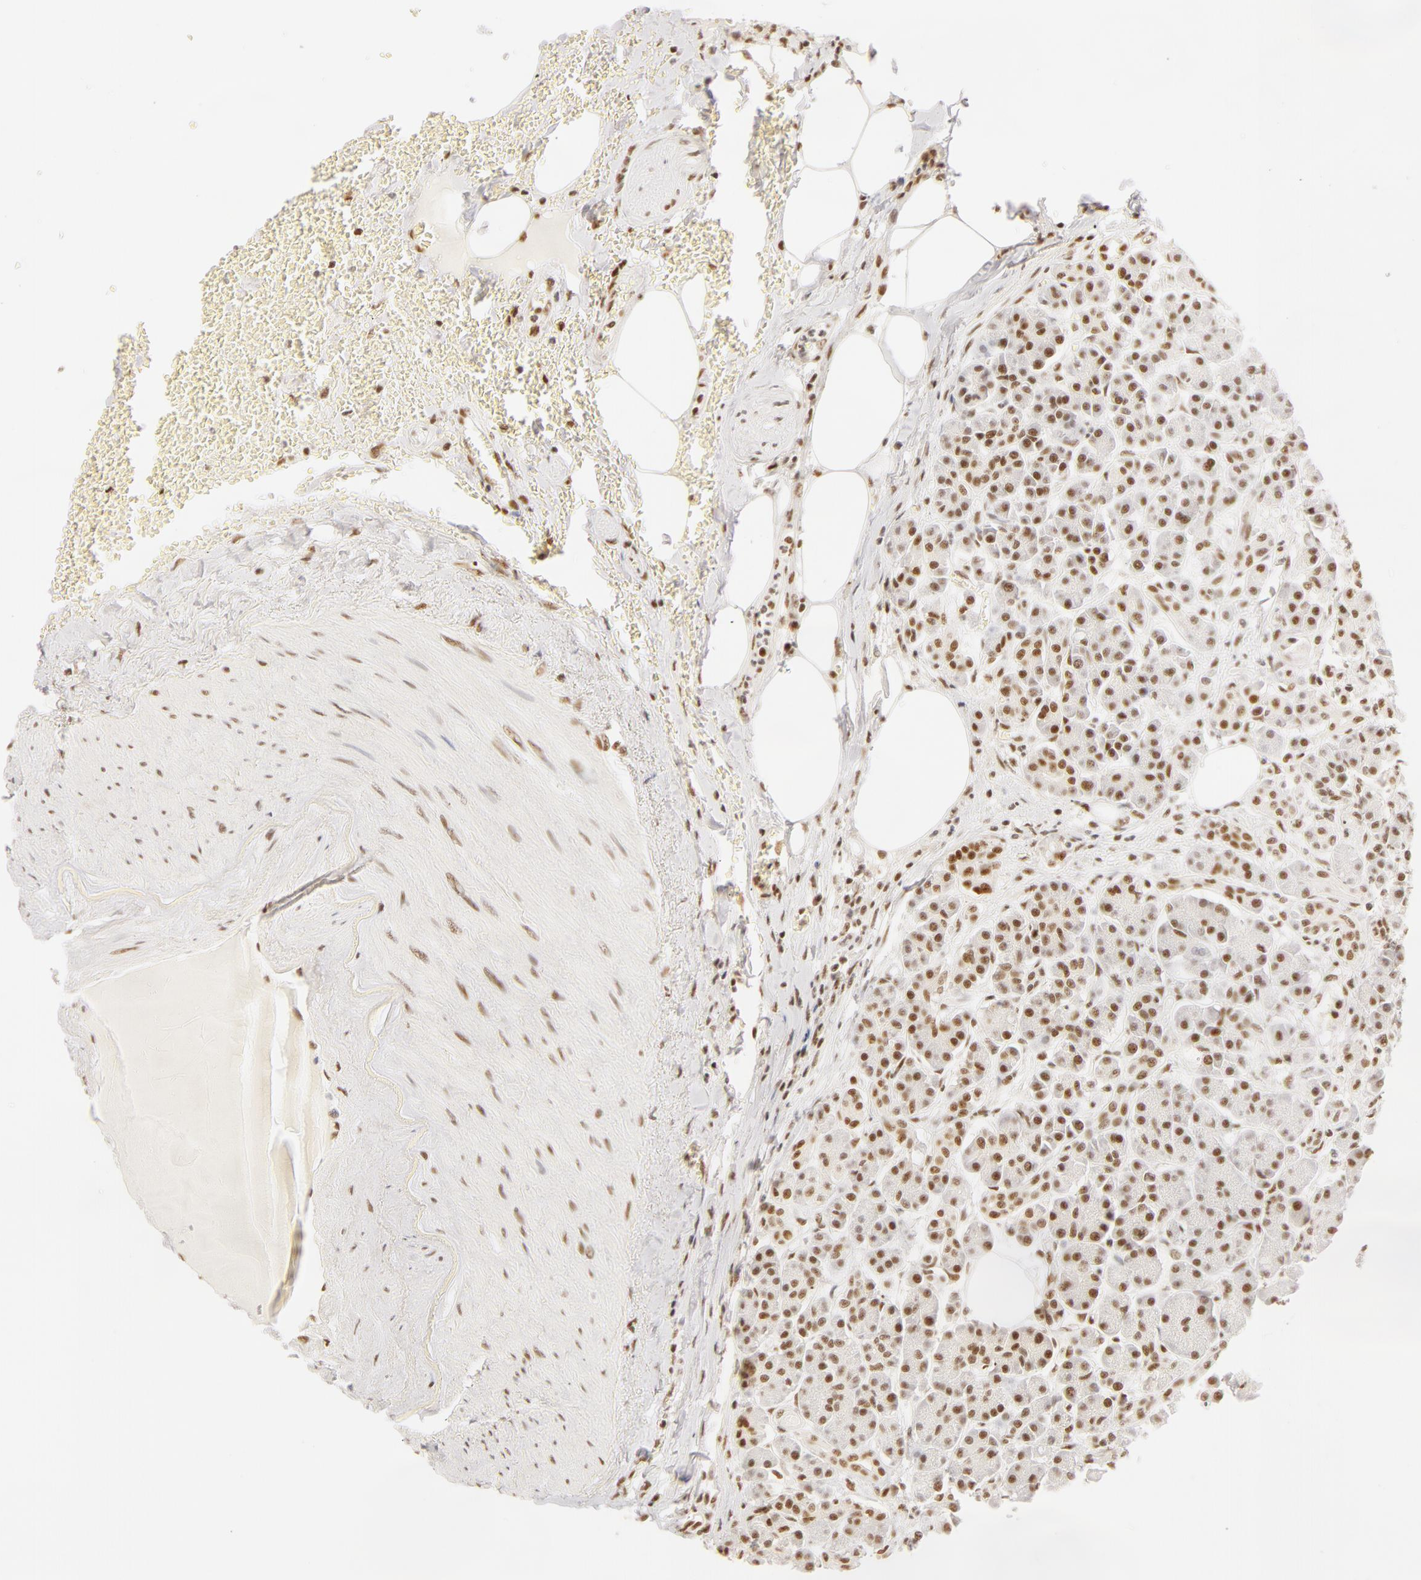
{"staining": {"intensity": "moderate", "quantity": ">75%", "location": "nuclear"}, "tissue": "pancreas", "cell_type": "Exocrine glandular cells", "image_type": "normal", "snomed": [{"axis": "morphology", "description": "Normal tissue, NOS"}, {"axis": "topography", "description": "Pancreas"}], "caption": "Protein staining displays moderate nuclear positivity in approximately >75% of exocrine glandular cells in unremarkable pancreas. The staining is performed using DAB (3,3'-diaminobenzidine) brown chromogen to label protein expression. The nuclei are counter-stained blue using hematoxylin.", "gene": "RBM39", "patient": {"sex": "female", "age": 73}}